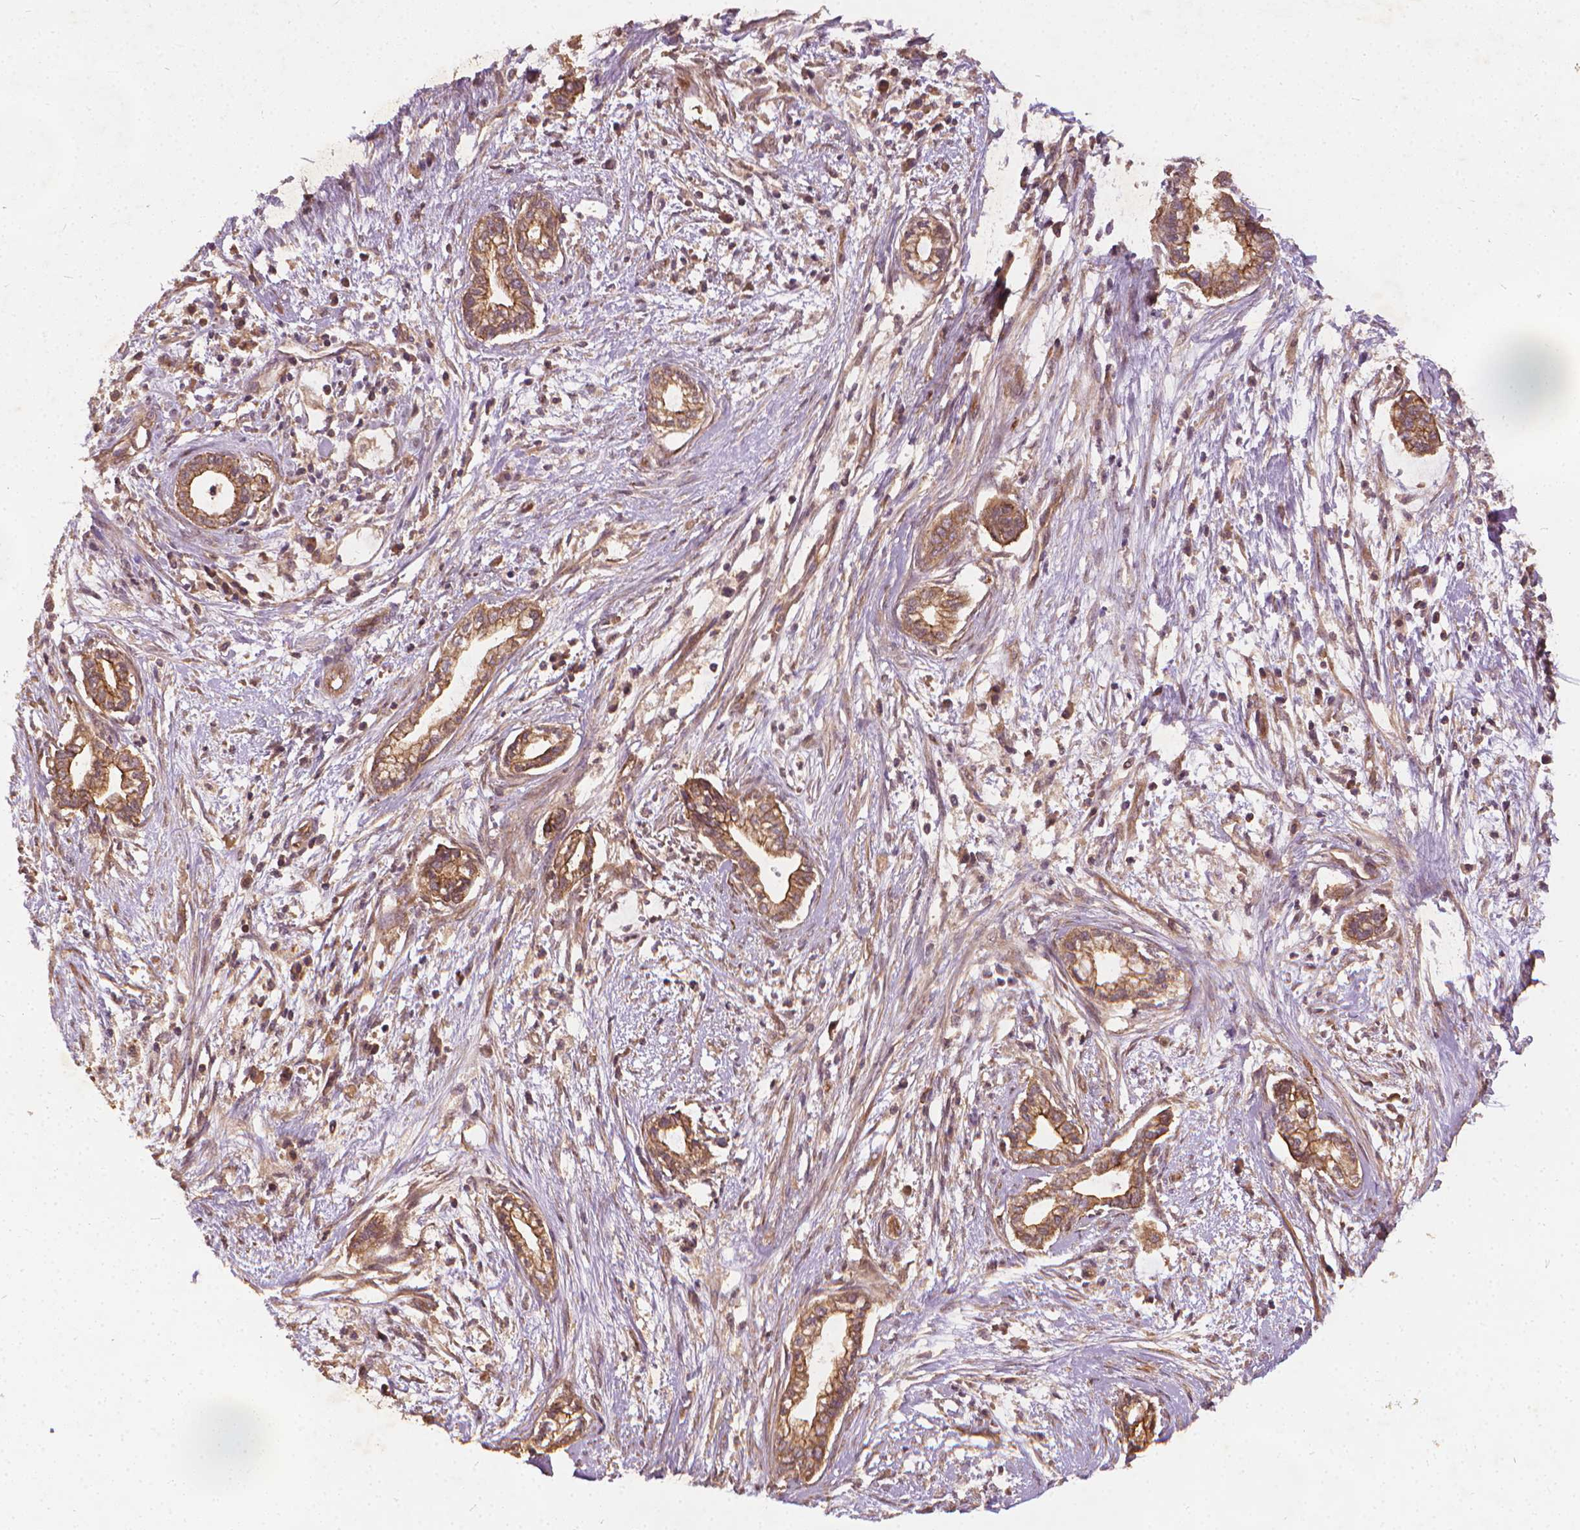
{"staining": {"intensity": "moderate", "quantity": ">75%", "location": "cytoplasmic/membranous"}, "tissue": "cervical cancer", "cell_type": "Tumor cells", "image_type": "cancer", "snomed": [{"axis": "morphology", "description": "Adenocarcinoma, NOS"}, {"axis": "topography", "description": "Cervix"}], "caption": "The histopathology image shows staining of adenocarcinoma (cervical), revealing moderate cytoplasmic/membranous protein staining (brown color) within tumor cells.", "gene": "UBXN2A", "patient": {"sex": "female", "age": 62}}